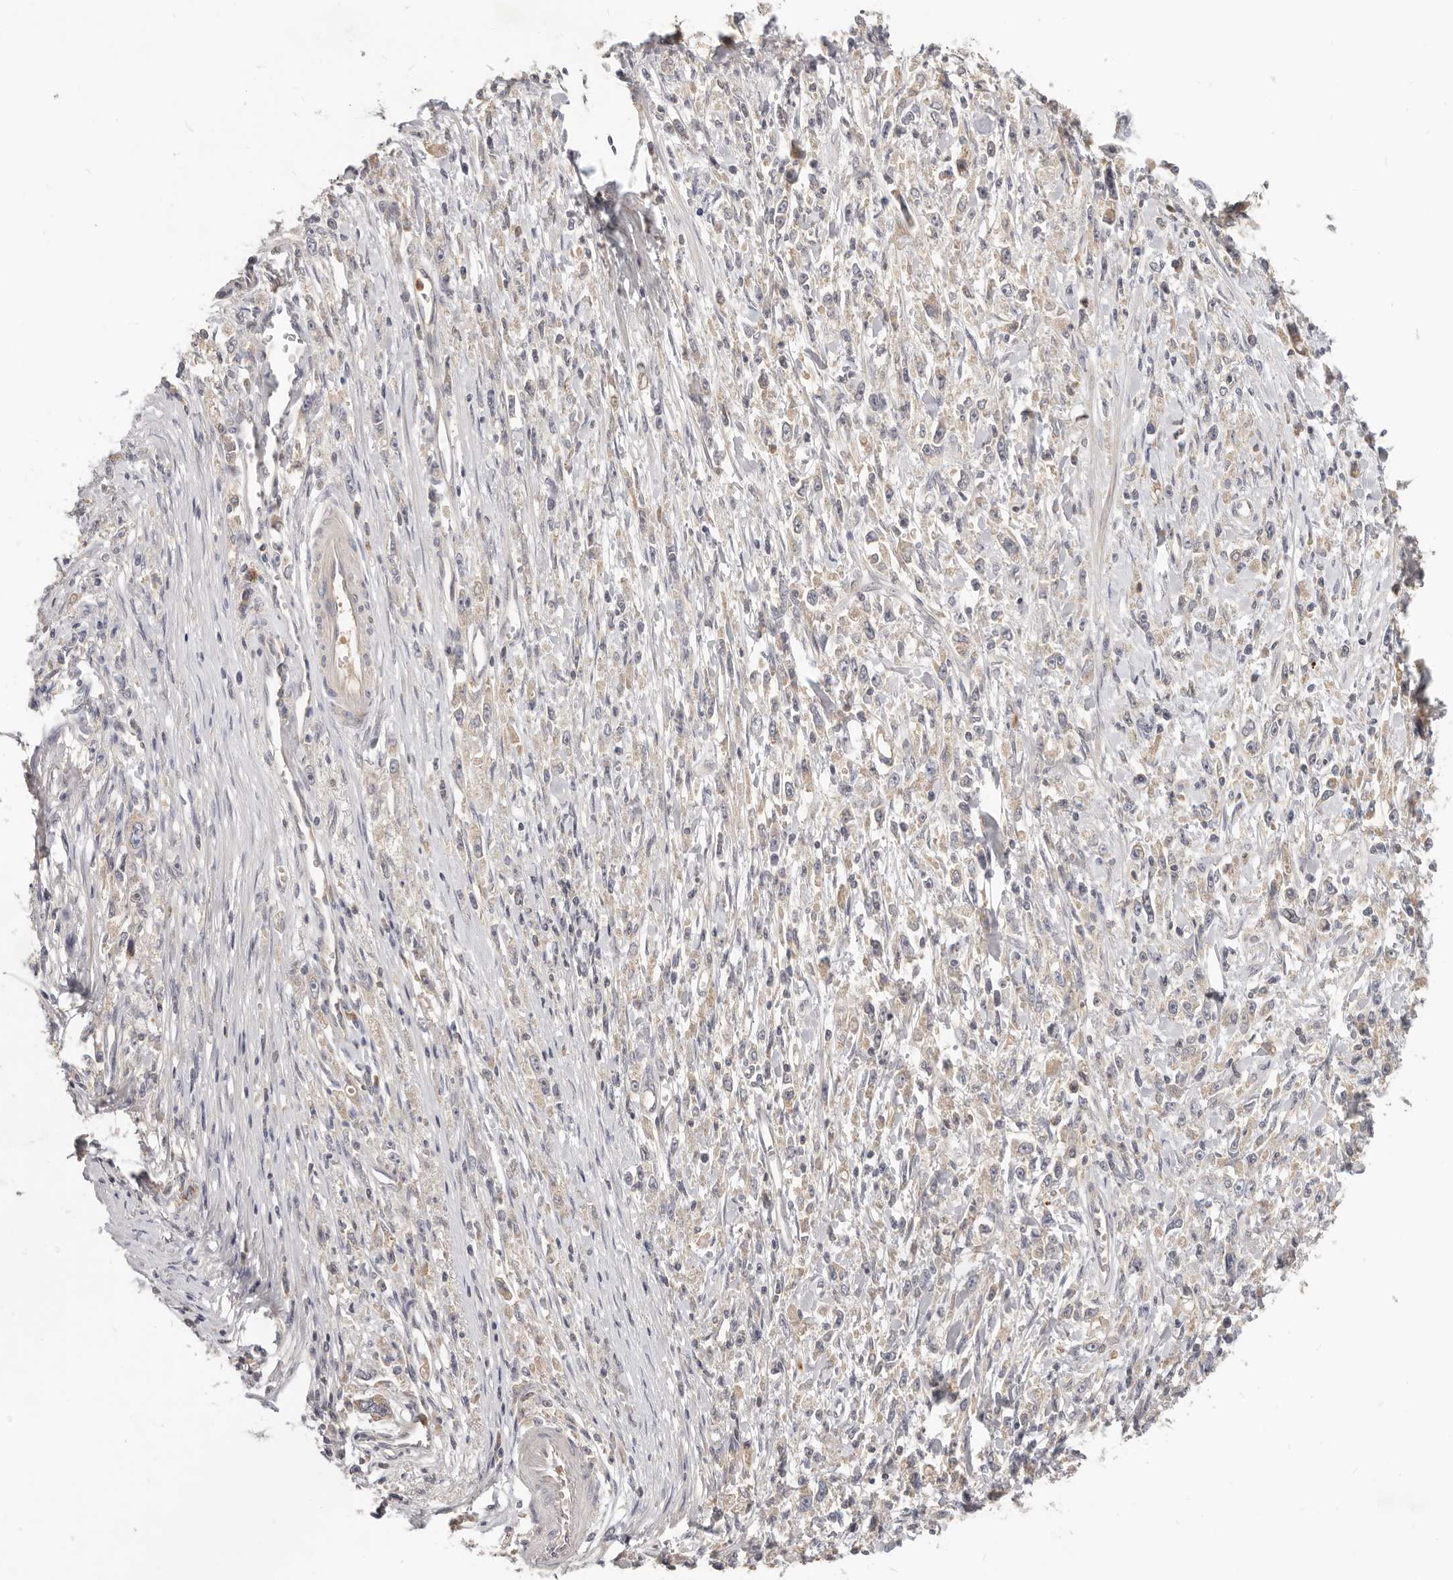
{"staining": {"intensity": "weak", "quantity": "<25%", "location": "cytoplasmic/membranous"}, "tissue": "stomach cancer", "cell_type": "Tumor cells", "image_type": "cancer", "snomed": [{"axis": "morphology", "description": "Adenocarcinoma, NOS"}, {"axis": "topography", "description": "Stomach"}], "caption": "The image demonstrates no significant expression in tumor cells of stomach cancer (adenocarcinoma).", "gene": "USP49", "patient": {"sex": "female", "age": 59}}